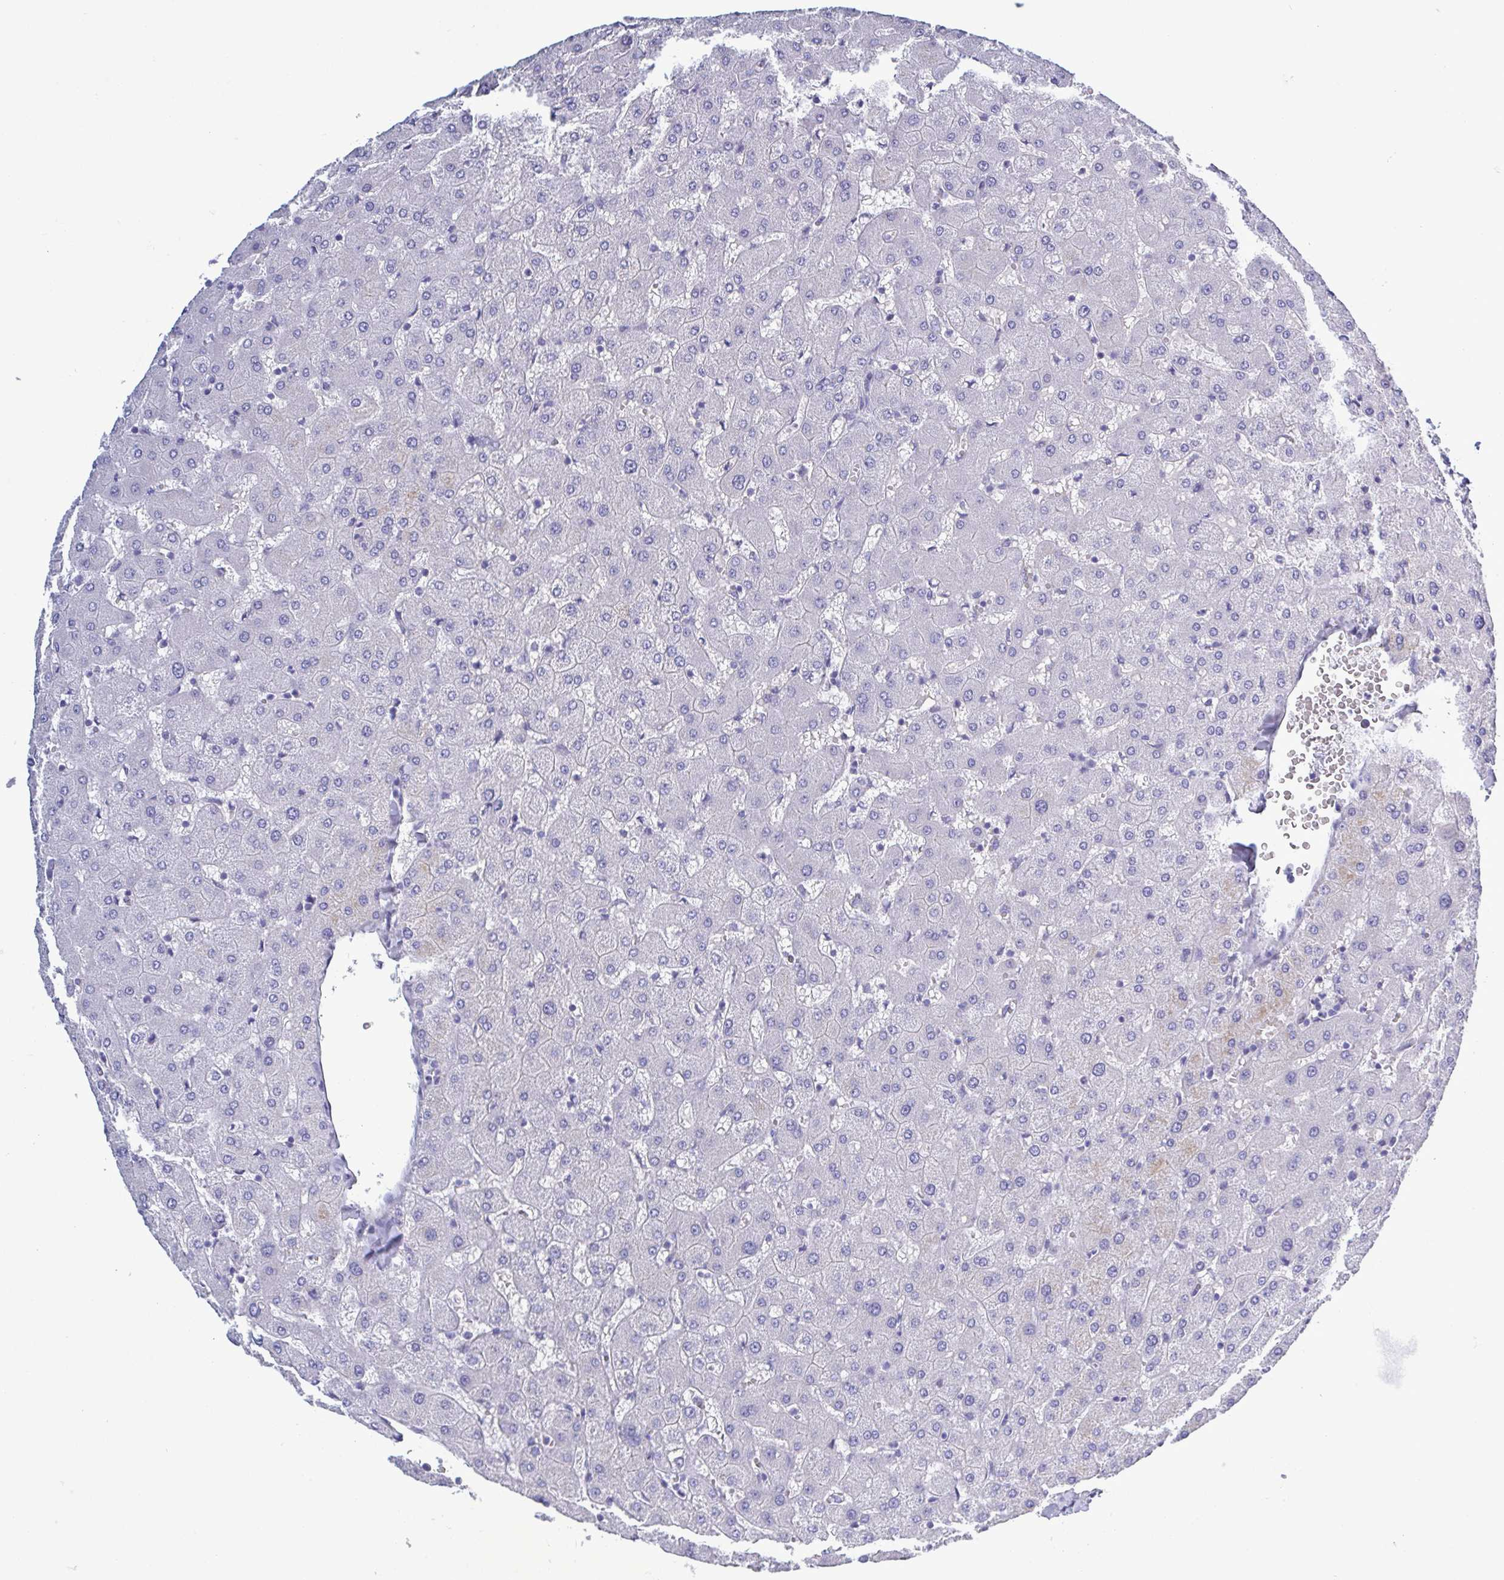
{"staining": {"intensity": "negative", "quantity": "none", "location": "none"}, "tissue": "liver", "cell_type": "Cholangiocytes", "image_type": "normal", "snomed": [{"axis": "morphology", "description": "Normal tissue, NOS"}, {"axis": "topography", "description": "Liver"}], "caption": "DAB immunohistochemical staining of normal liver exhibits no significant staining in cholangiocytes.", "gene": "TEX12", "patient": {"sex": "female", "age": 63}}